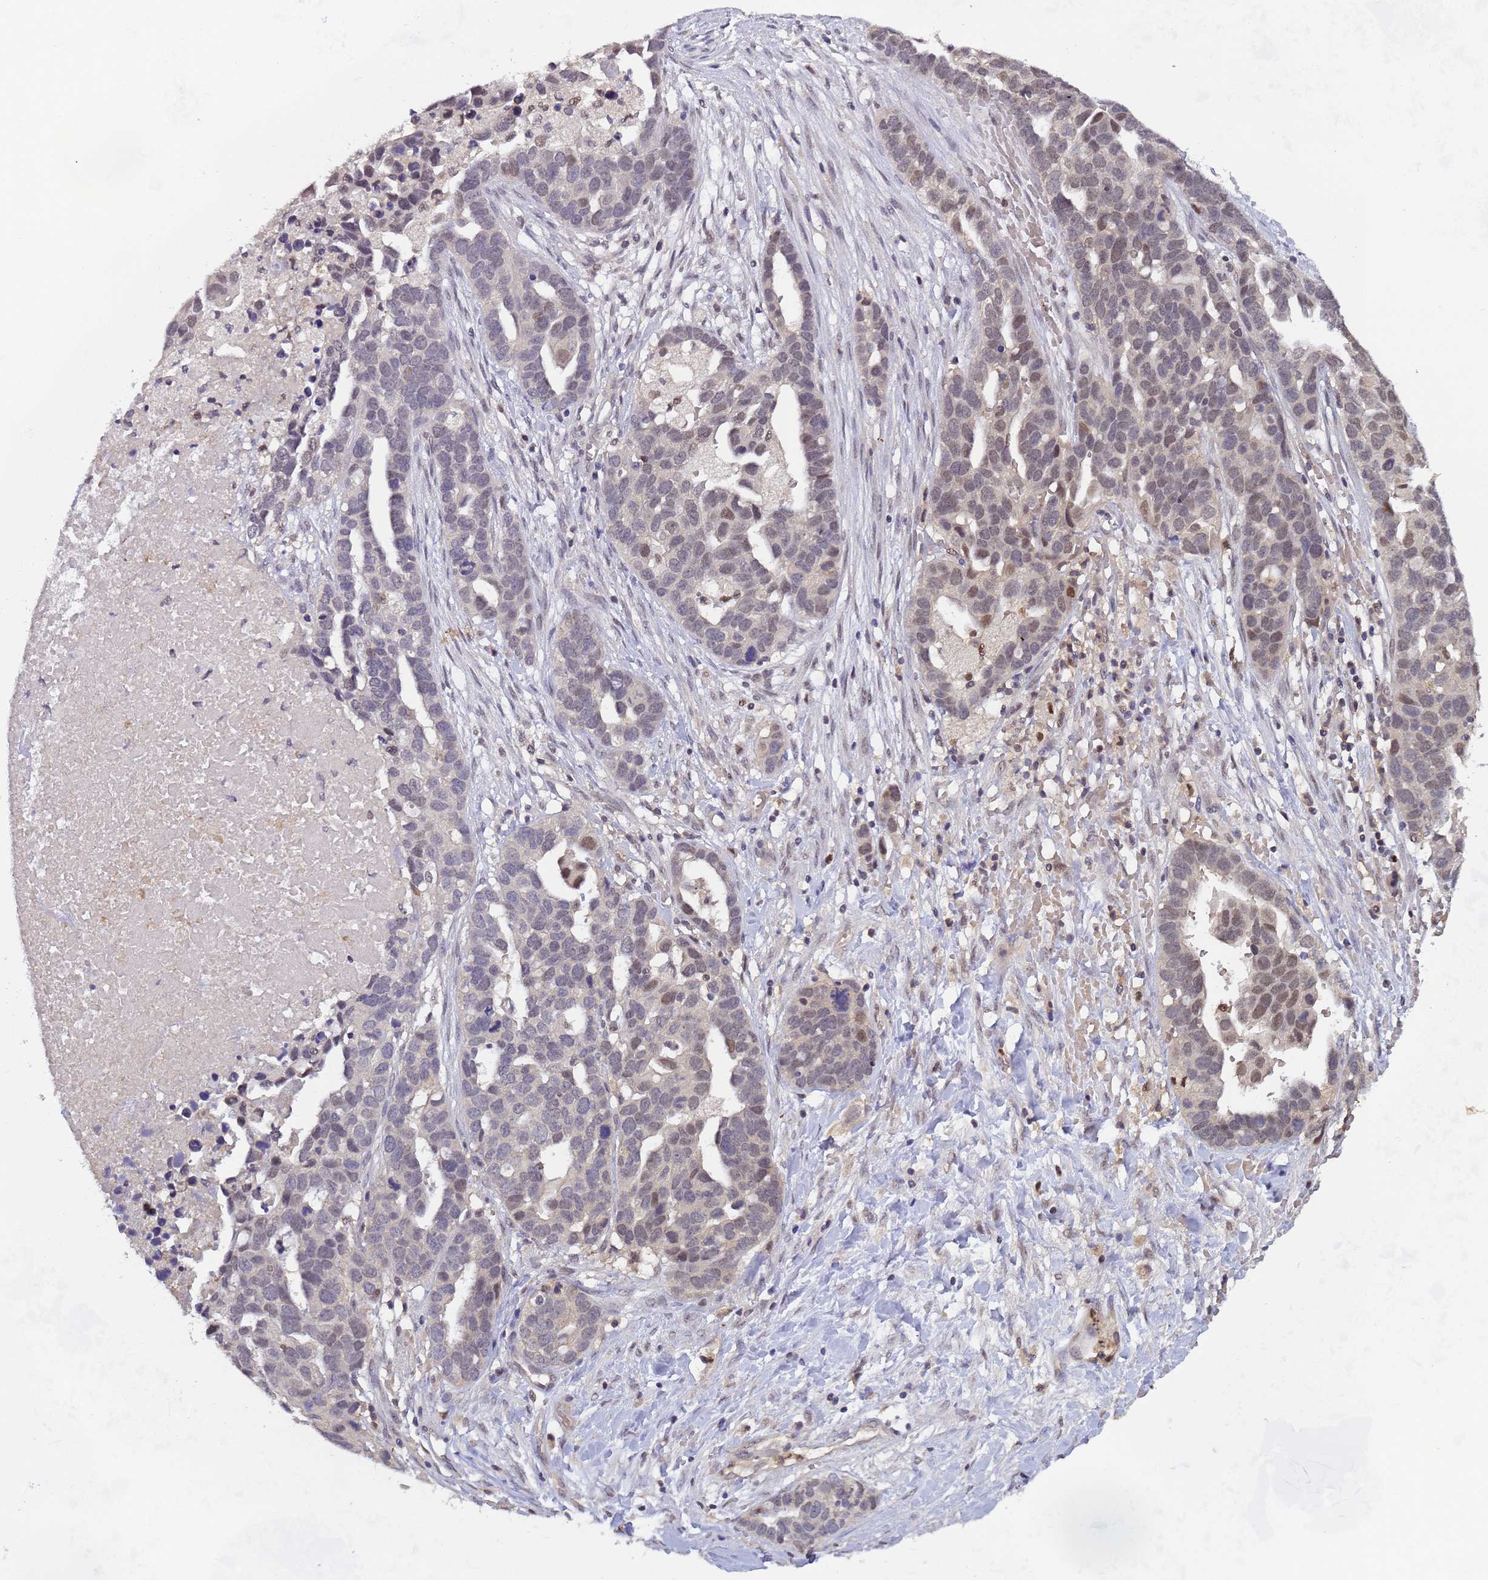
{"staining": {"intensity": "weak", "quantity": "<25%", "location": "nuclear"}, "tissue": "ovarian cancer", "cell_type": "Tumor cells", "image_type": "cancer", "snomed": [{"axis": "morphology", "description": "Cystadenocarcinoma, serous, NOS"}, {"axis": "topography", "description": "Ovary"}], "caption": "There is no significant positivity in tumor cells of ovarian cancer. (DAB (3,3'-diaminobenzidine) IHC, high magnification).", "gene": "CD53", "patient": {"sex": "female", "age": 54}}